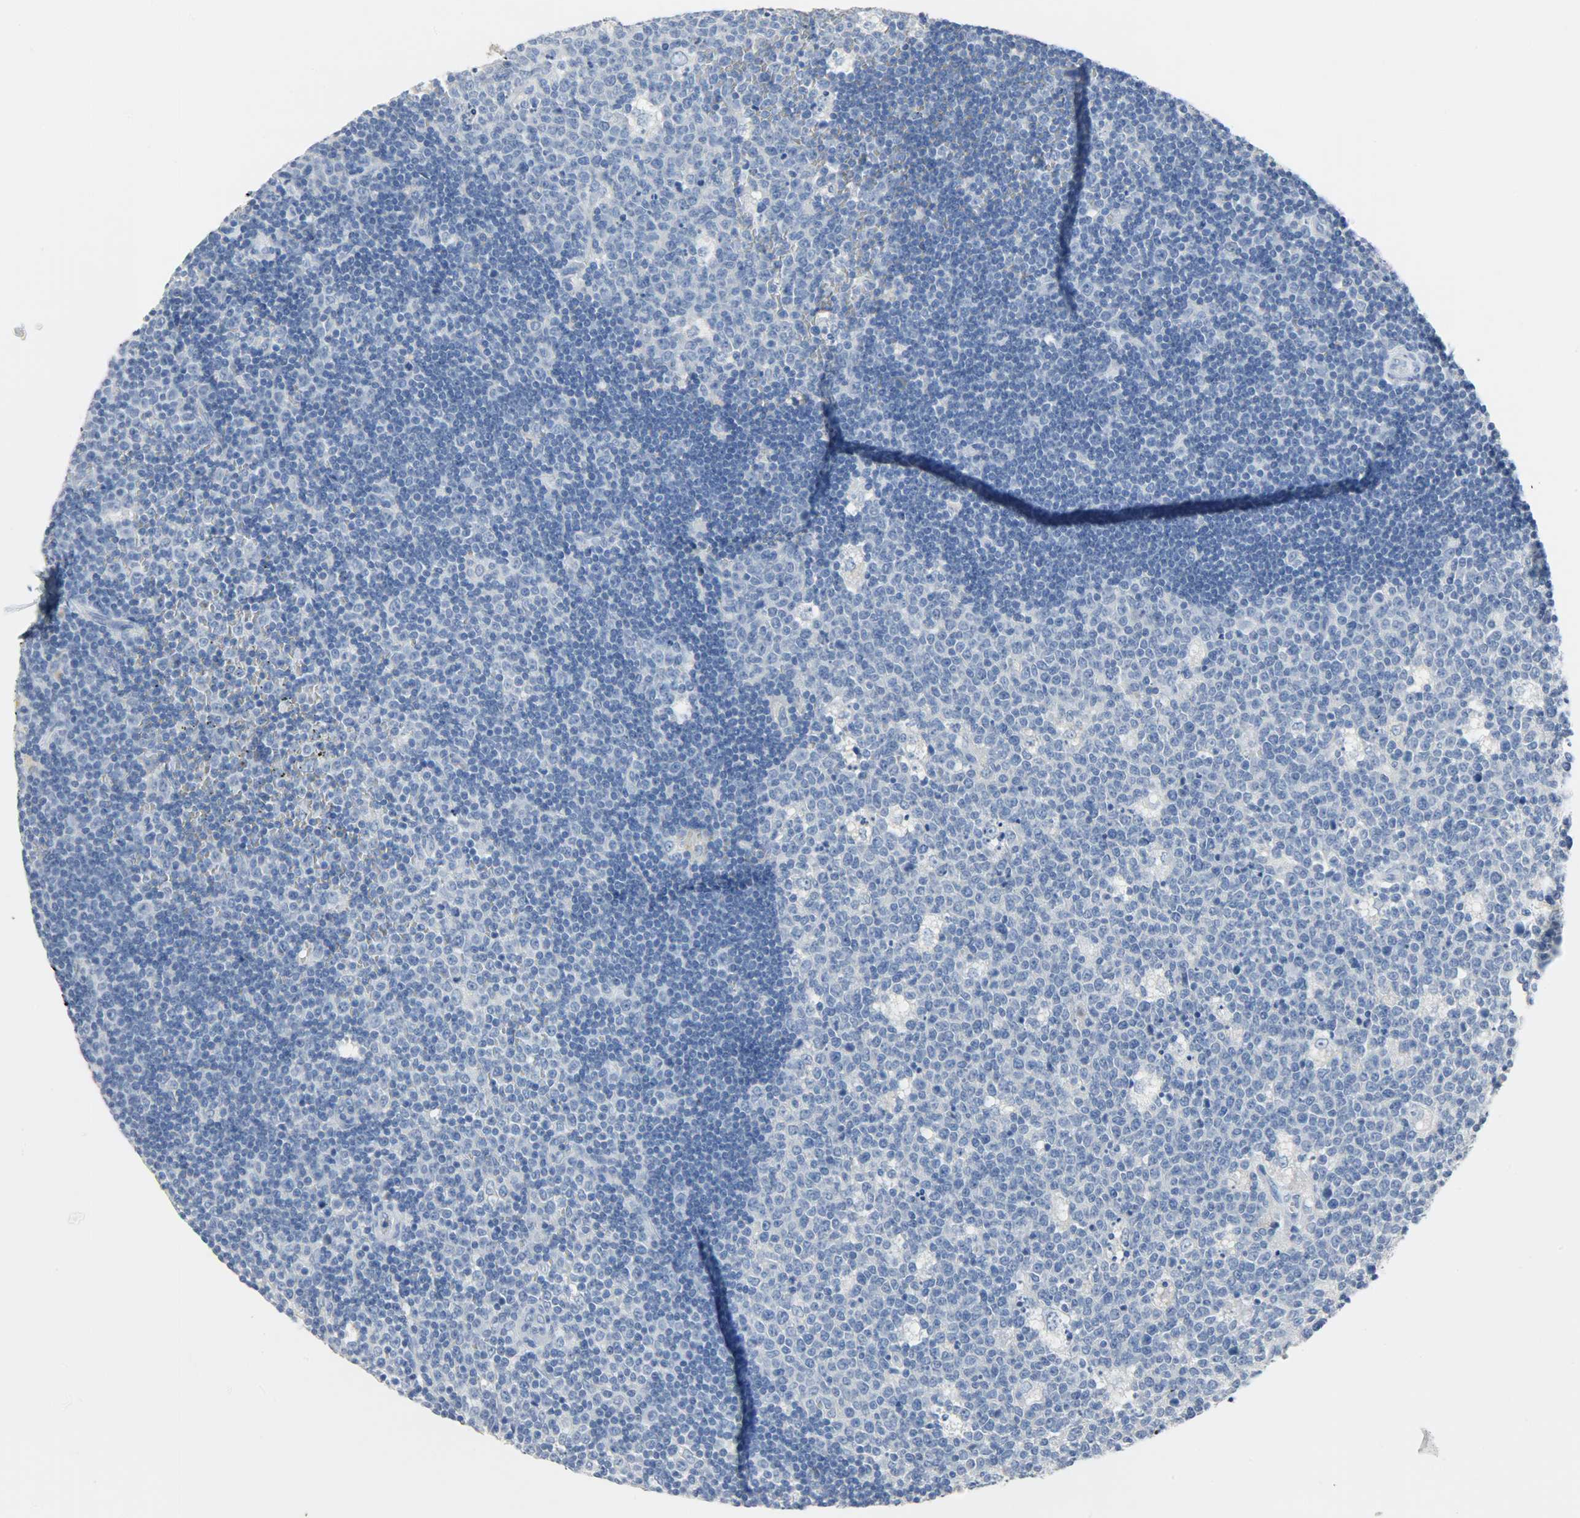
{"staining": {"intensity": "negative", "quantity": "none", "location": "none"}, "tissue": "lymph node", "cell_type": "Germinal center cells", "image_type": "normal", "snomed": [{"axis": "morphology", "description": "Normal tissue, NOS"}, {"axis": "topography", "description": "Lymph node"}, {"axis": "topography", "description": "Salivary gland"}], "caption": "Protein analysis of benign lymph node reveals no significant staining in germinal center cells. (DAB immunohistochemistry visualized using brightfield microscopy, high magnification).", "gene": "CRP", "patient": {"sex": "male", "age": 8}}